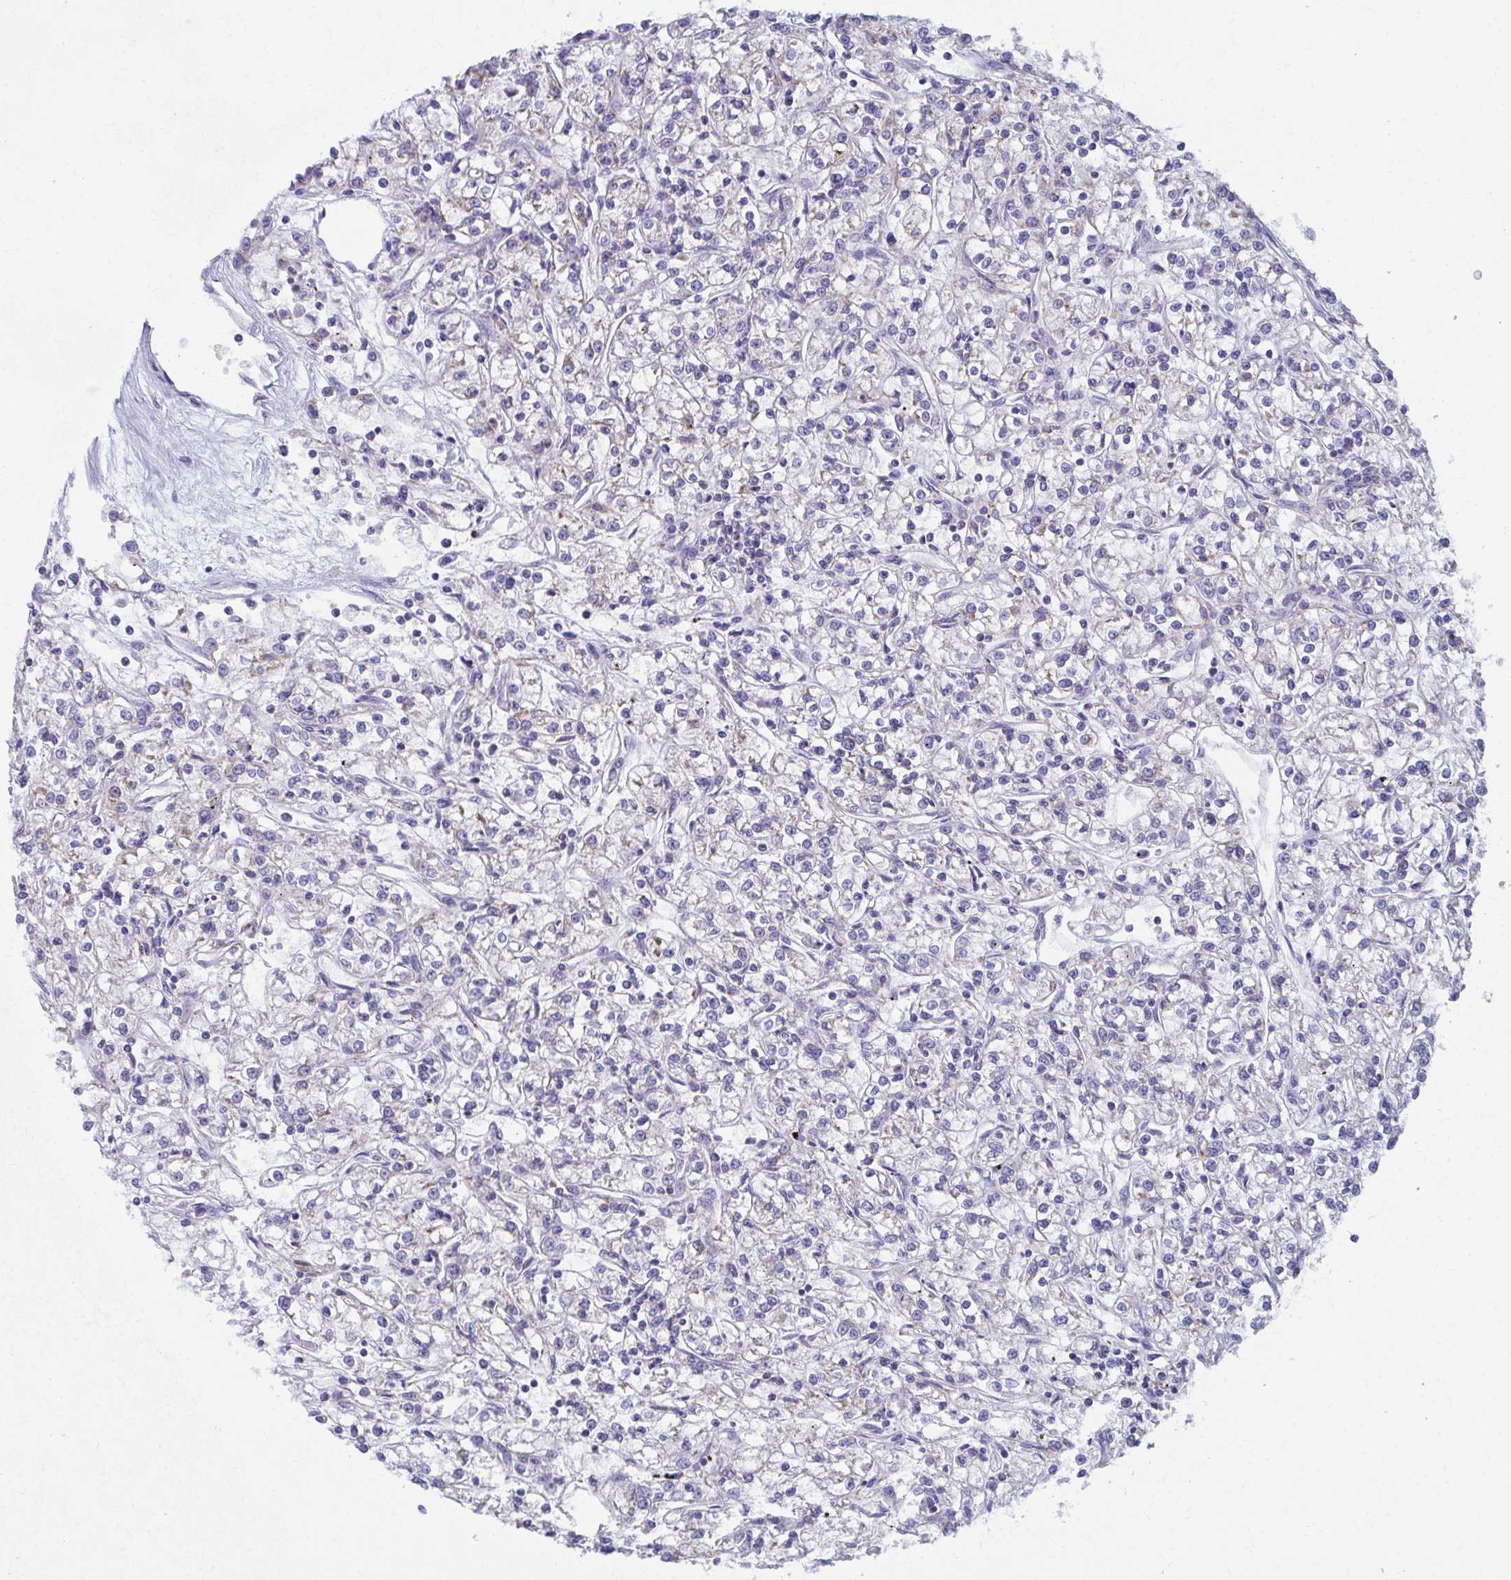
{"staining": {"intensity": "negative", "quantity": "none", "location": "none"}, "tissue": "renal cancer", "cell_type": "Tumor cells", "image_type": "cancer", "snomed": [{"axis": "morphology", "description": "Adenocarcinoma, NOS"}, {"axis": "topography", "description": "Kidney"}], "caption": "A histopathology image of human renal cancer is negative for staining in tumor cells. (Stains: DAB (3,3'-diaminobenzidine) IHC with hematoxylin counter stain, Microscopy: brightfield microscopy at high magnification).", "gene": "RCC1L", "patient": {"sex": "female", "age": 59}}